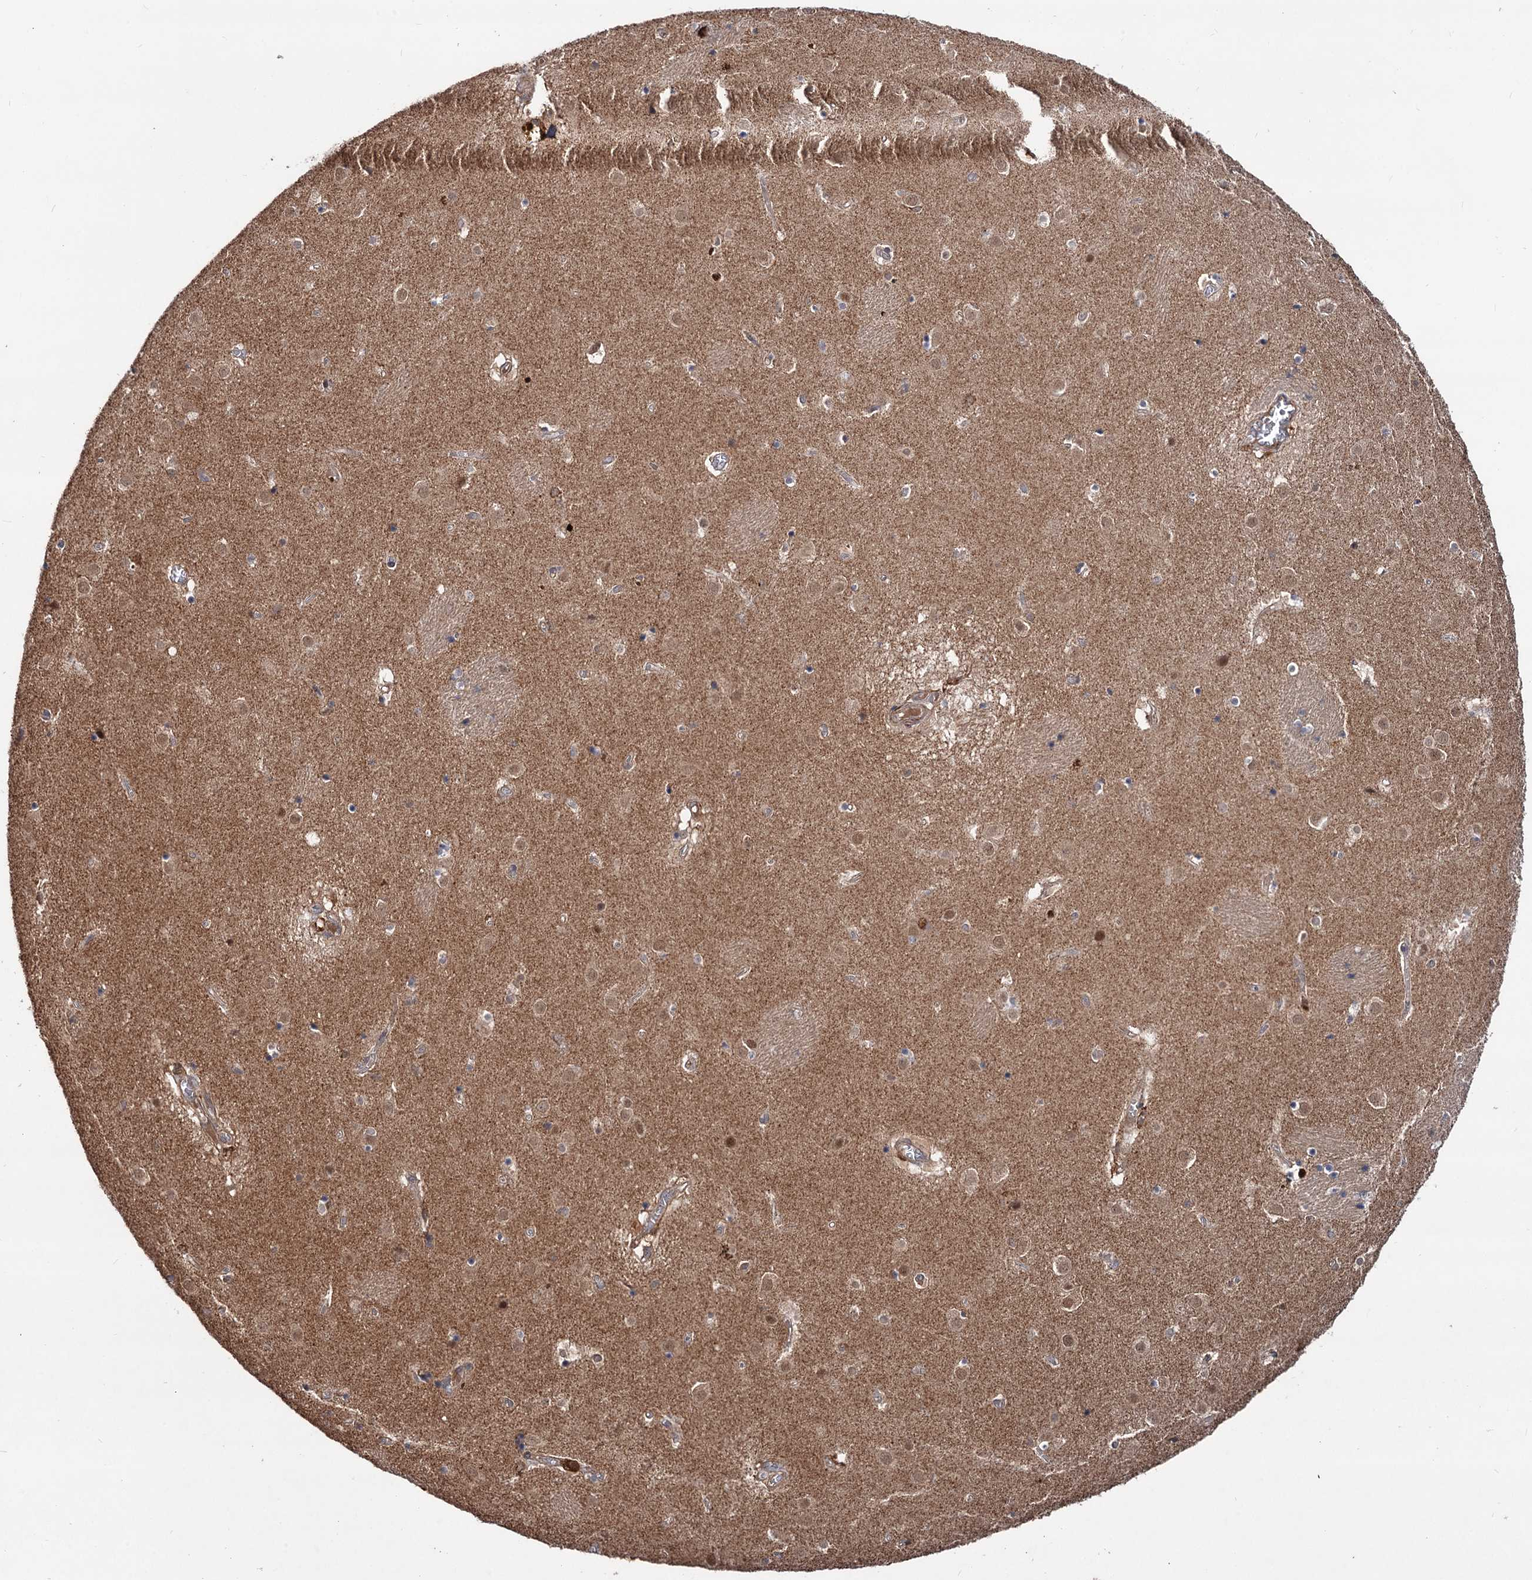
{"staining": {"intensity": "moderate", "quantity": "<25%", "location": "nuclear"}, "tissue": "caudate", "cell_type": "Glial cells", "image_type": "normal", "snomed": [{"axis": "morphology", "description": "Normal tissue, NOS"}, {"axis": "topography", "description": "Lateral ventricle wall"}], "caption": "Immunohistochemistry (DAB (3,3'-diaminobenzidine)) staining of normal human caudate exhibits moderate nuclear protein expression in about <25% of glial cells. (DAB (3,3'-diaminobenzidine) = brown stain, brightfield microscopy at high magnification).", "gene": "GRIP1", "patient": {"sex": "male", "age": 70}}